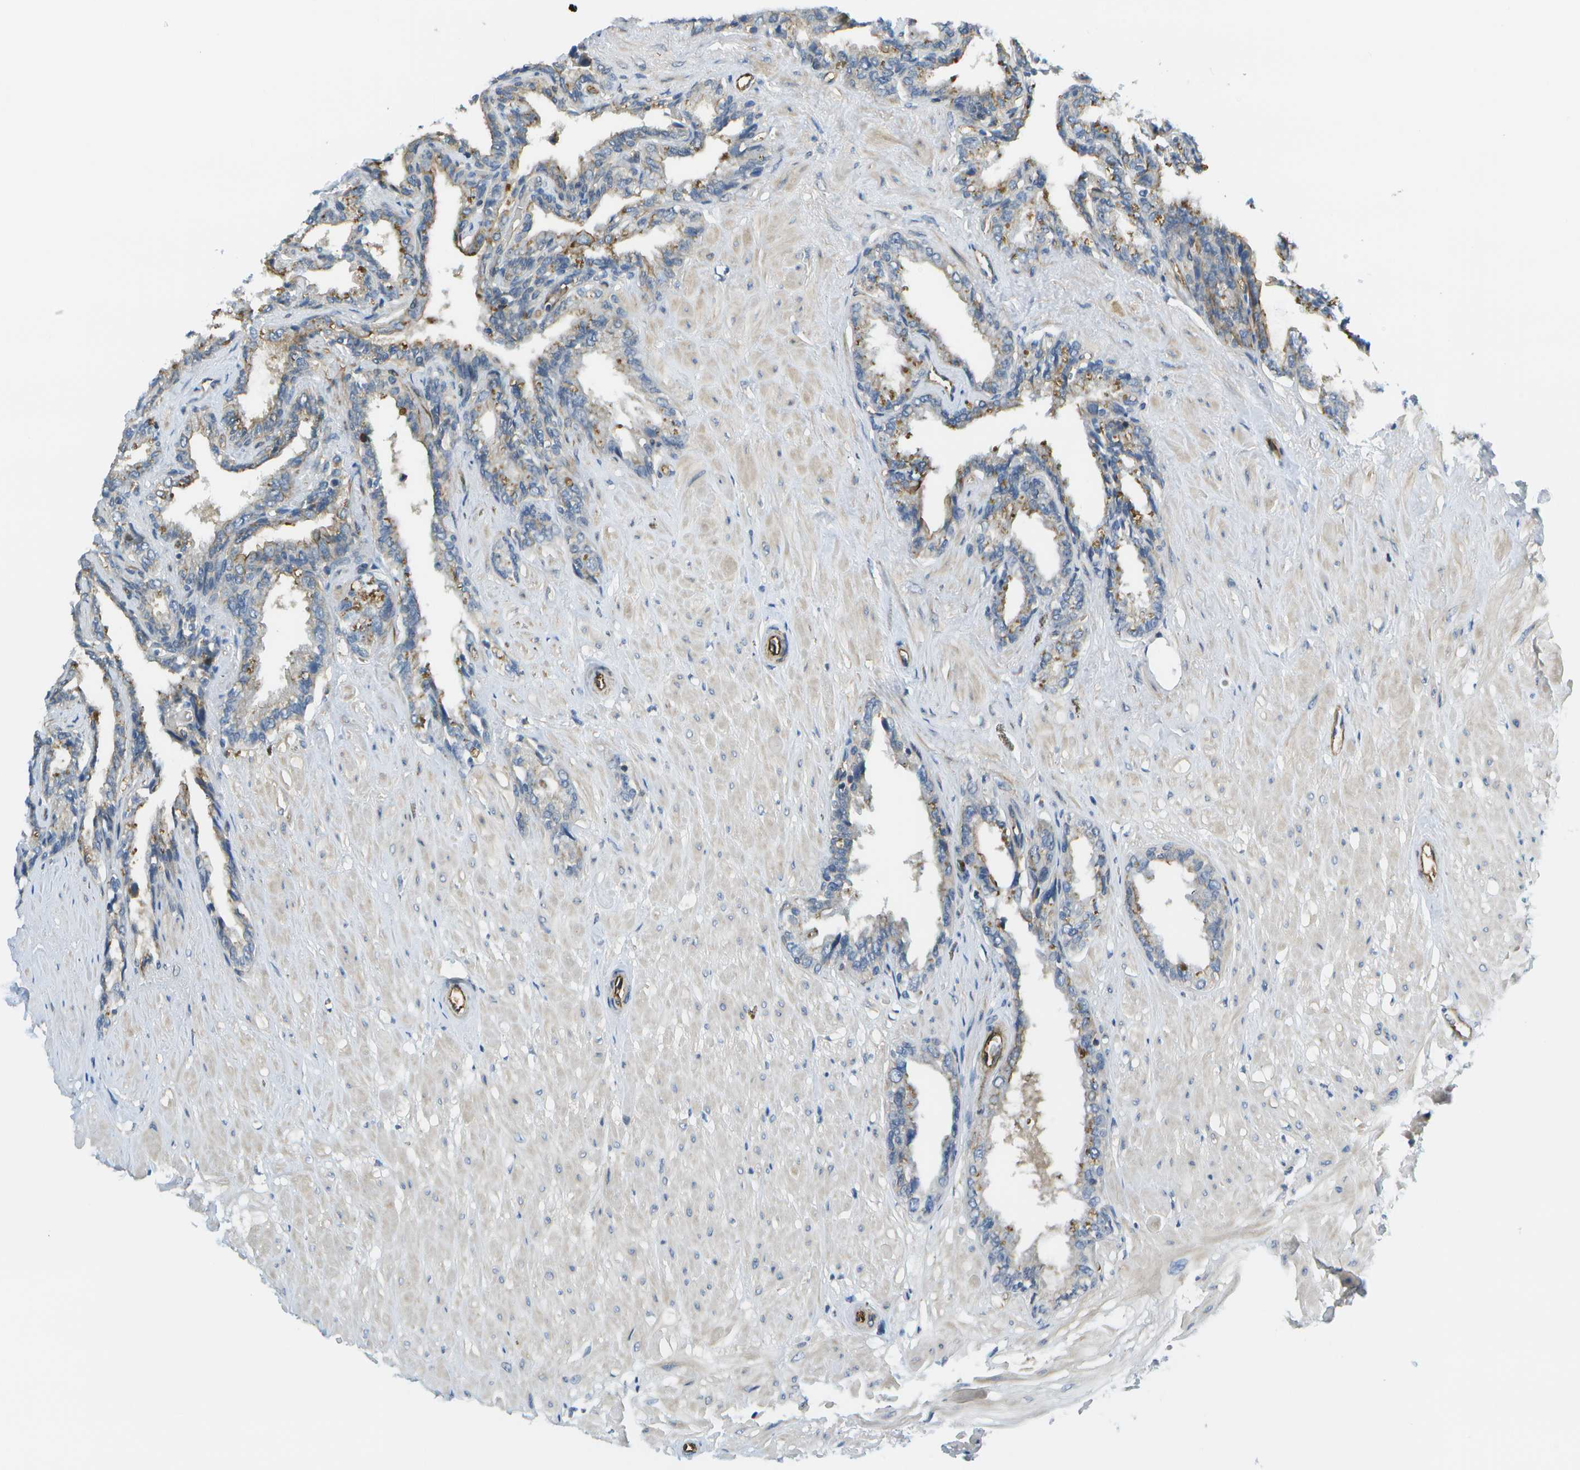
{"staining": {"intensity": "moderate", "quantity": "<25%", "location": "cytoplasmic/membranous"}, "tissue": "seminal vesicle", "cell_type": "Glandular cells", "image_type": "normal", "snomed": [{"axis": "morphology", "description": "Normal tissue, NOS"}, {"axis": "topography", "description": "Seminal veicle"}], "caption": "Brown immunohistochemical staining in normal human seminal vesicle demonstrates moderate cytoplasmic/membranous positivity in about <25% of glandular cells. The protein of interest is stained brown, and the nuclei are stained in blue (DAB (3,3'-diaminobenzidine) IHC with brightfield microscopy, high magnification).", "gene": "KIAA0040", "patient": {"sex": "male", "age": 46}}